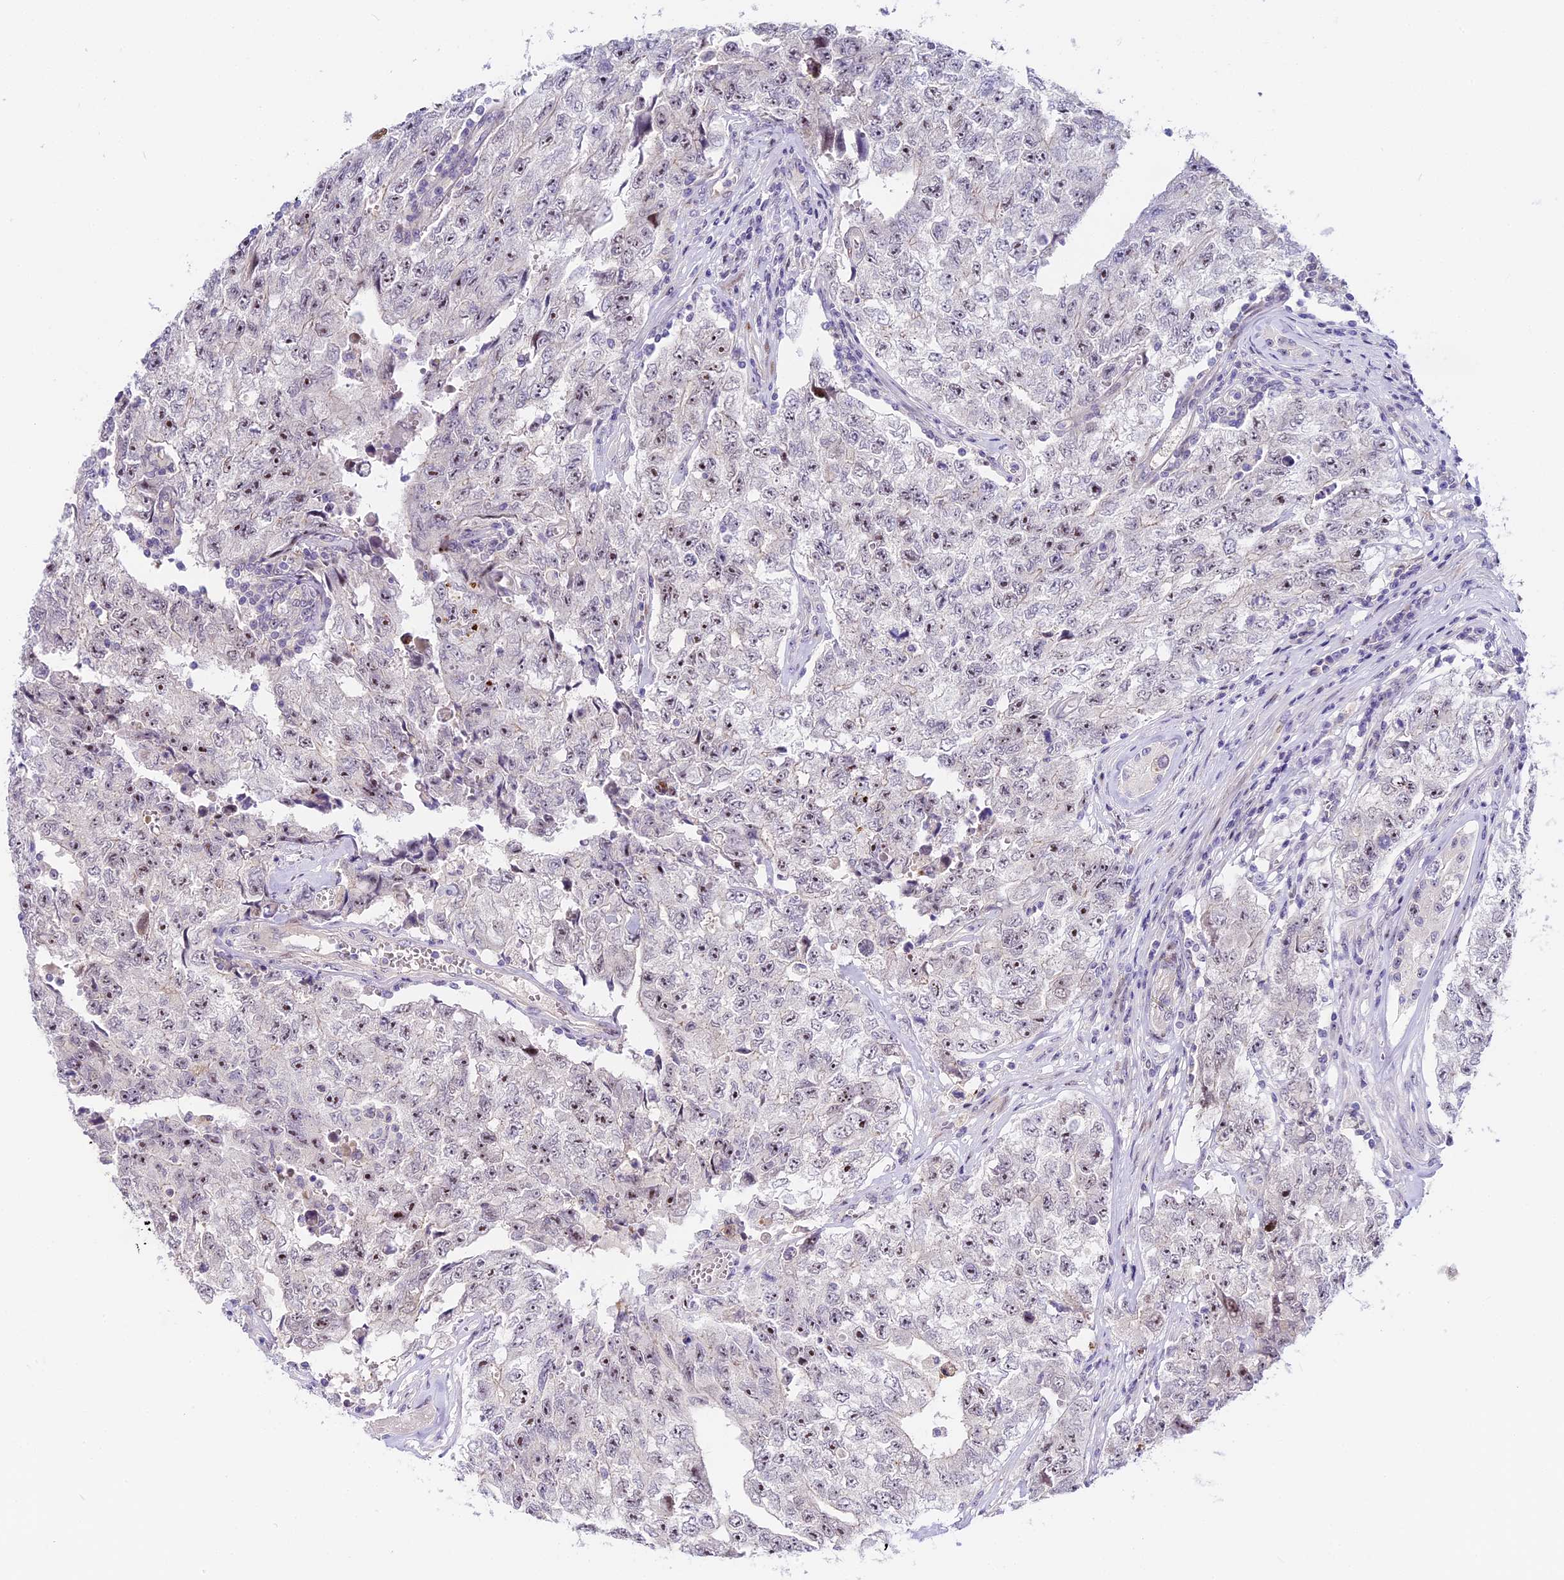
{"staining": {"intensity": "moderate", "quantity": "25%-75%", "location": "nuclear"}, "tissue": "testis cancer", "cell_type": "Tumor cells", "image_type": "cancer", "snomed": [{"axis": "morphology", "description": "Carcinoma, Embryonal, NOS"}, {"axis": "topography", "description": "Testis"}], "caption": "A high-resolution image shows immunohistochemistry (IHC) staining of testis cancer (embryonal carcinoma), which shows moderate nuclear positivity in approximately 25%-75% of tumor cells.", "gene": "MIDN", "patient": {"sex": "male", "age": 17}}